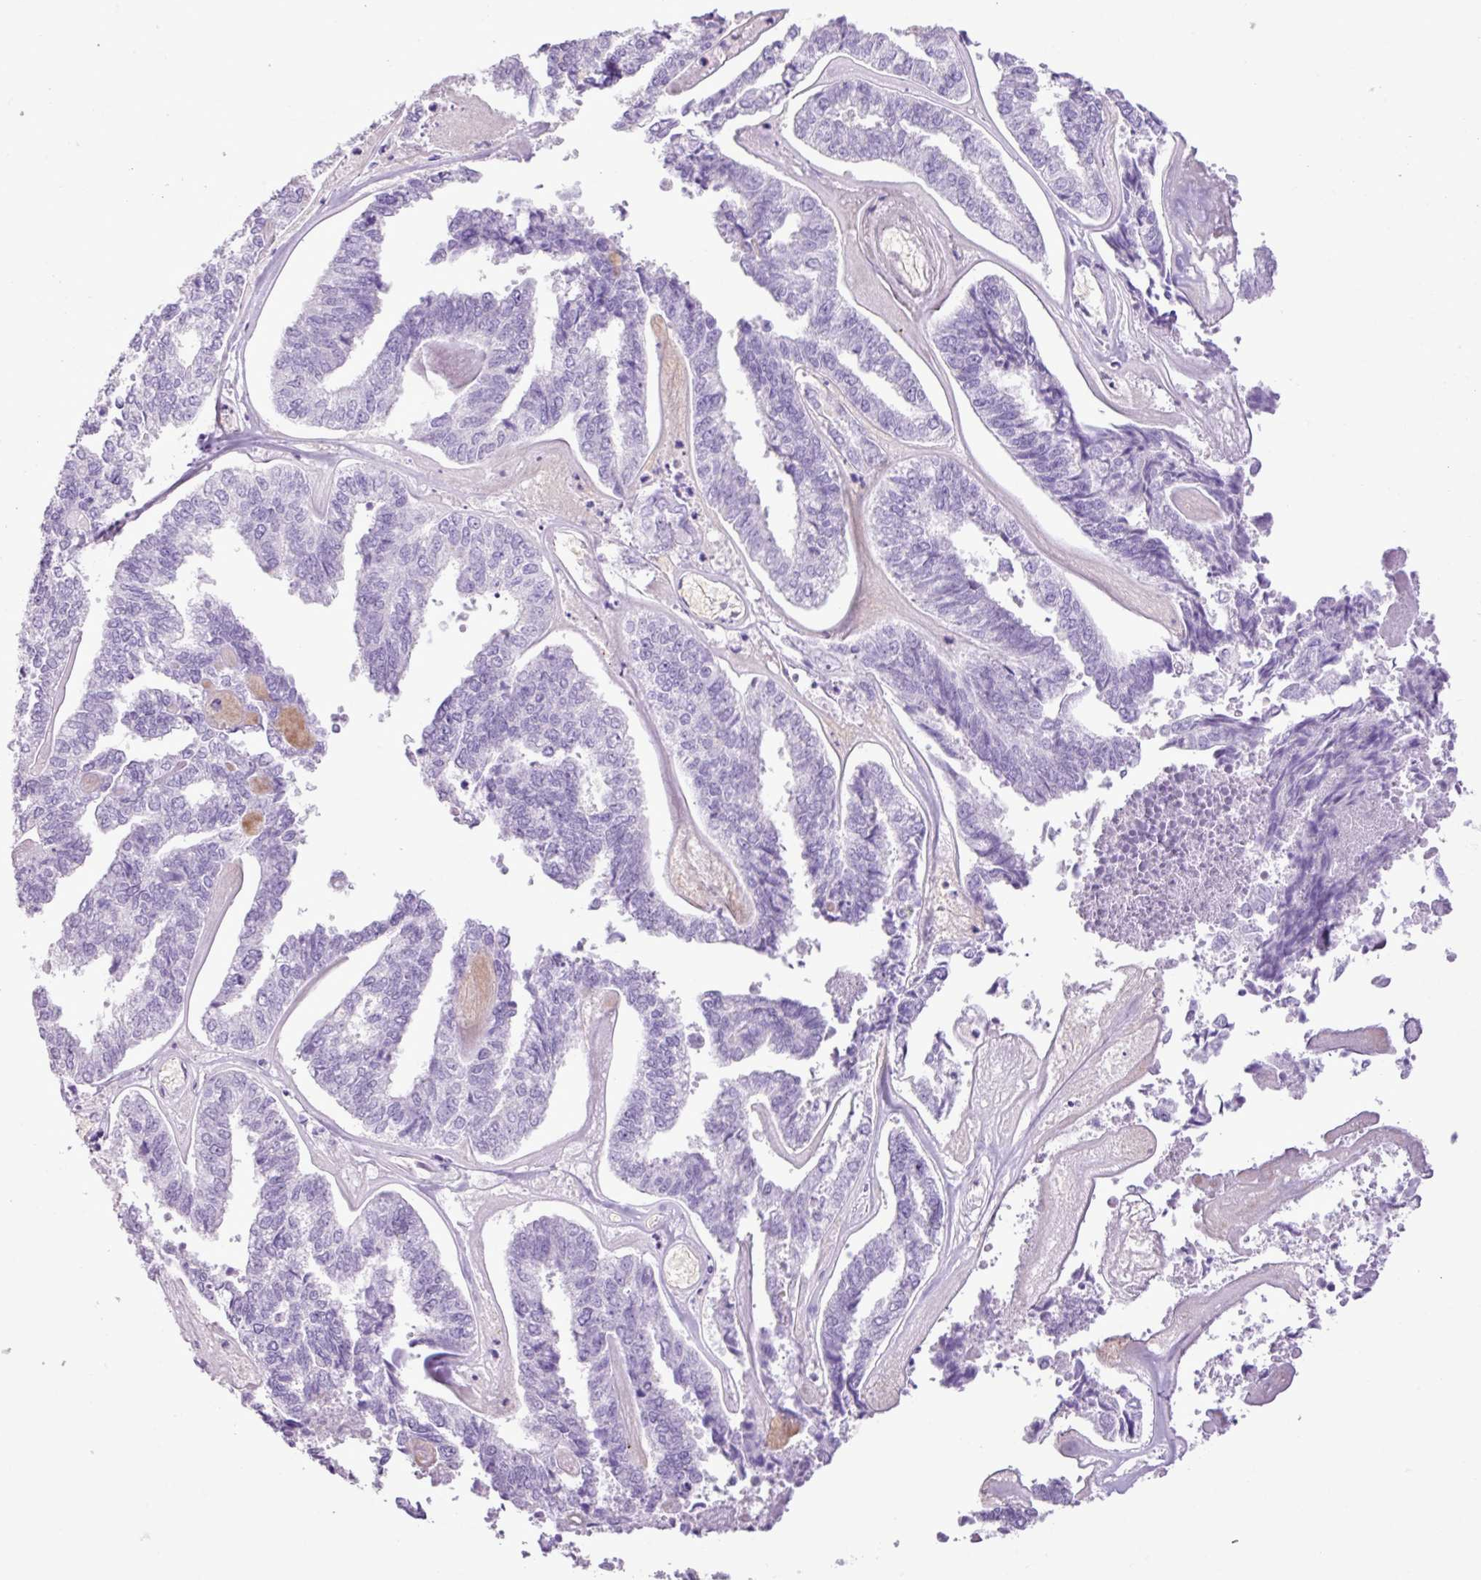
{"staining": {"intensity": "negative", "quantity": "none", "location": "none"}, "tissue": "endometrial cancer", "cell_type": "Tumor cells", "image_type": "cancer", "snomed": [{"axis": "morphology", "description": "Adenocarcinoma, NOS"}, {"axis": "topography", "description": "Endometrium"}], "caption": "Endometrial cancer was stained to show a protein in brown. There is no significant expression in tumor cells. (DAB IHC, high magnification).", "gene": "ZSCAN5A", "patient": {"sex": "female", "age": 73}}